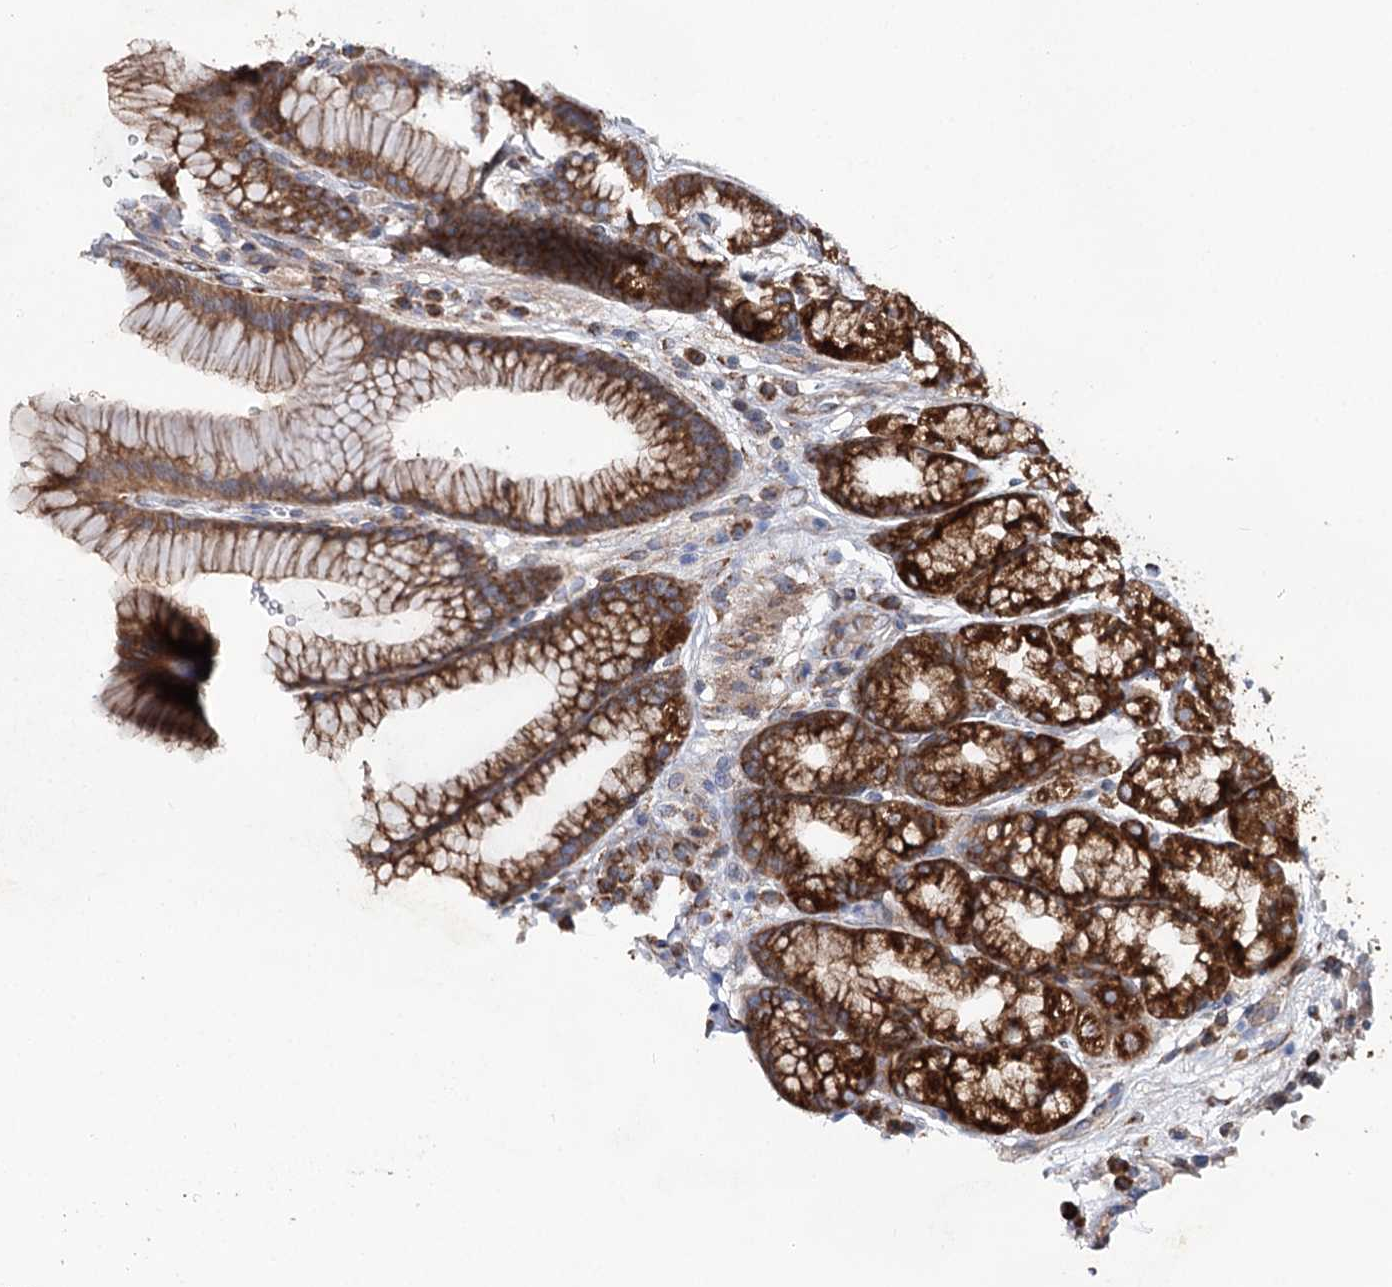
{"staining": {"intensity": "strong", "quantity": "25%-75%", "location": "cytoplasmic/membranous"}, "tissue": "stomach", "cell_type": "Glandular cells", "image_type": "normal", "snomed": [{"axis": "morphology", "description": "Normal tissue, NOS"}, {"axis": "morphology", "description": "Adenocarcinoma, NOS"}, {"axis": "topography", "description": "Stomach"}], "caption": "The image reveals immunohistochemical staining of benign stomach. There is strong cytoplasmic/membranous staining is appreciated in approximately 25%-75% of glandular cells. Using DAB (brown) and hematoxylin (blue) stains, captured at high magnification using brightfield microscopy.", "gene": "MSANTD2", "patient": {"sex": "male", "age": 57}}